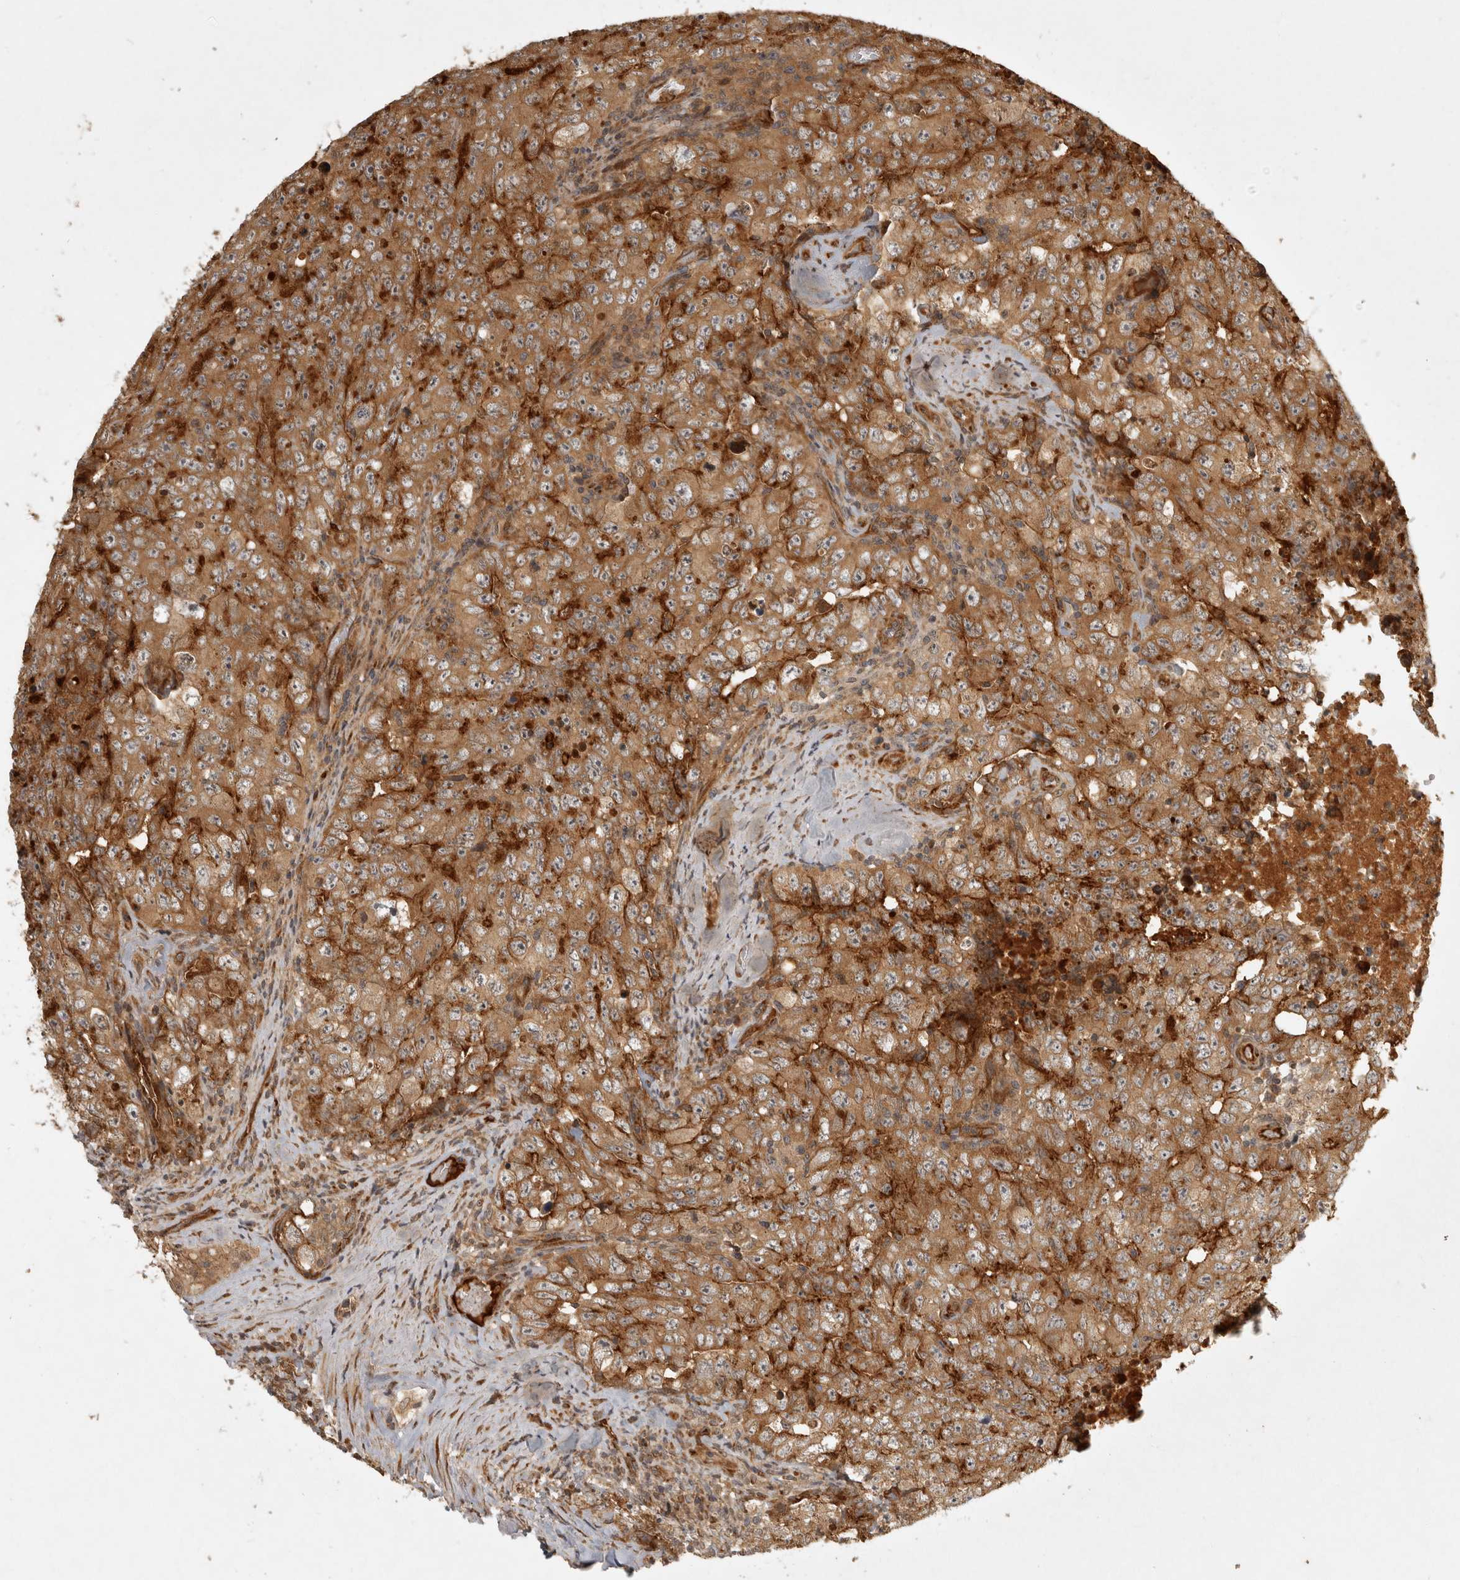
{"staining": {"intensity": "moderate", "quantity": ">75%", "location": "cytoplasmic/membranous"}, "tissue": "testis cancer", "cell_type": "Tumor cells", "image_type": "cancer", "snomed": [{"axis": "morphology", "description": "Carcinoma, Embryonal, NOS"}, {"axis": "topography", "description": "Testis"}], "caption": "Immunohistochemical staining of testis embryonal carcinoma demonstrates medium levels of moderate cytoplasmic/membranous expression in approximately >75% of tumor cells.", "gene": "CAMSAP2", "patient": {"sex": "male", "age": 26}}